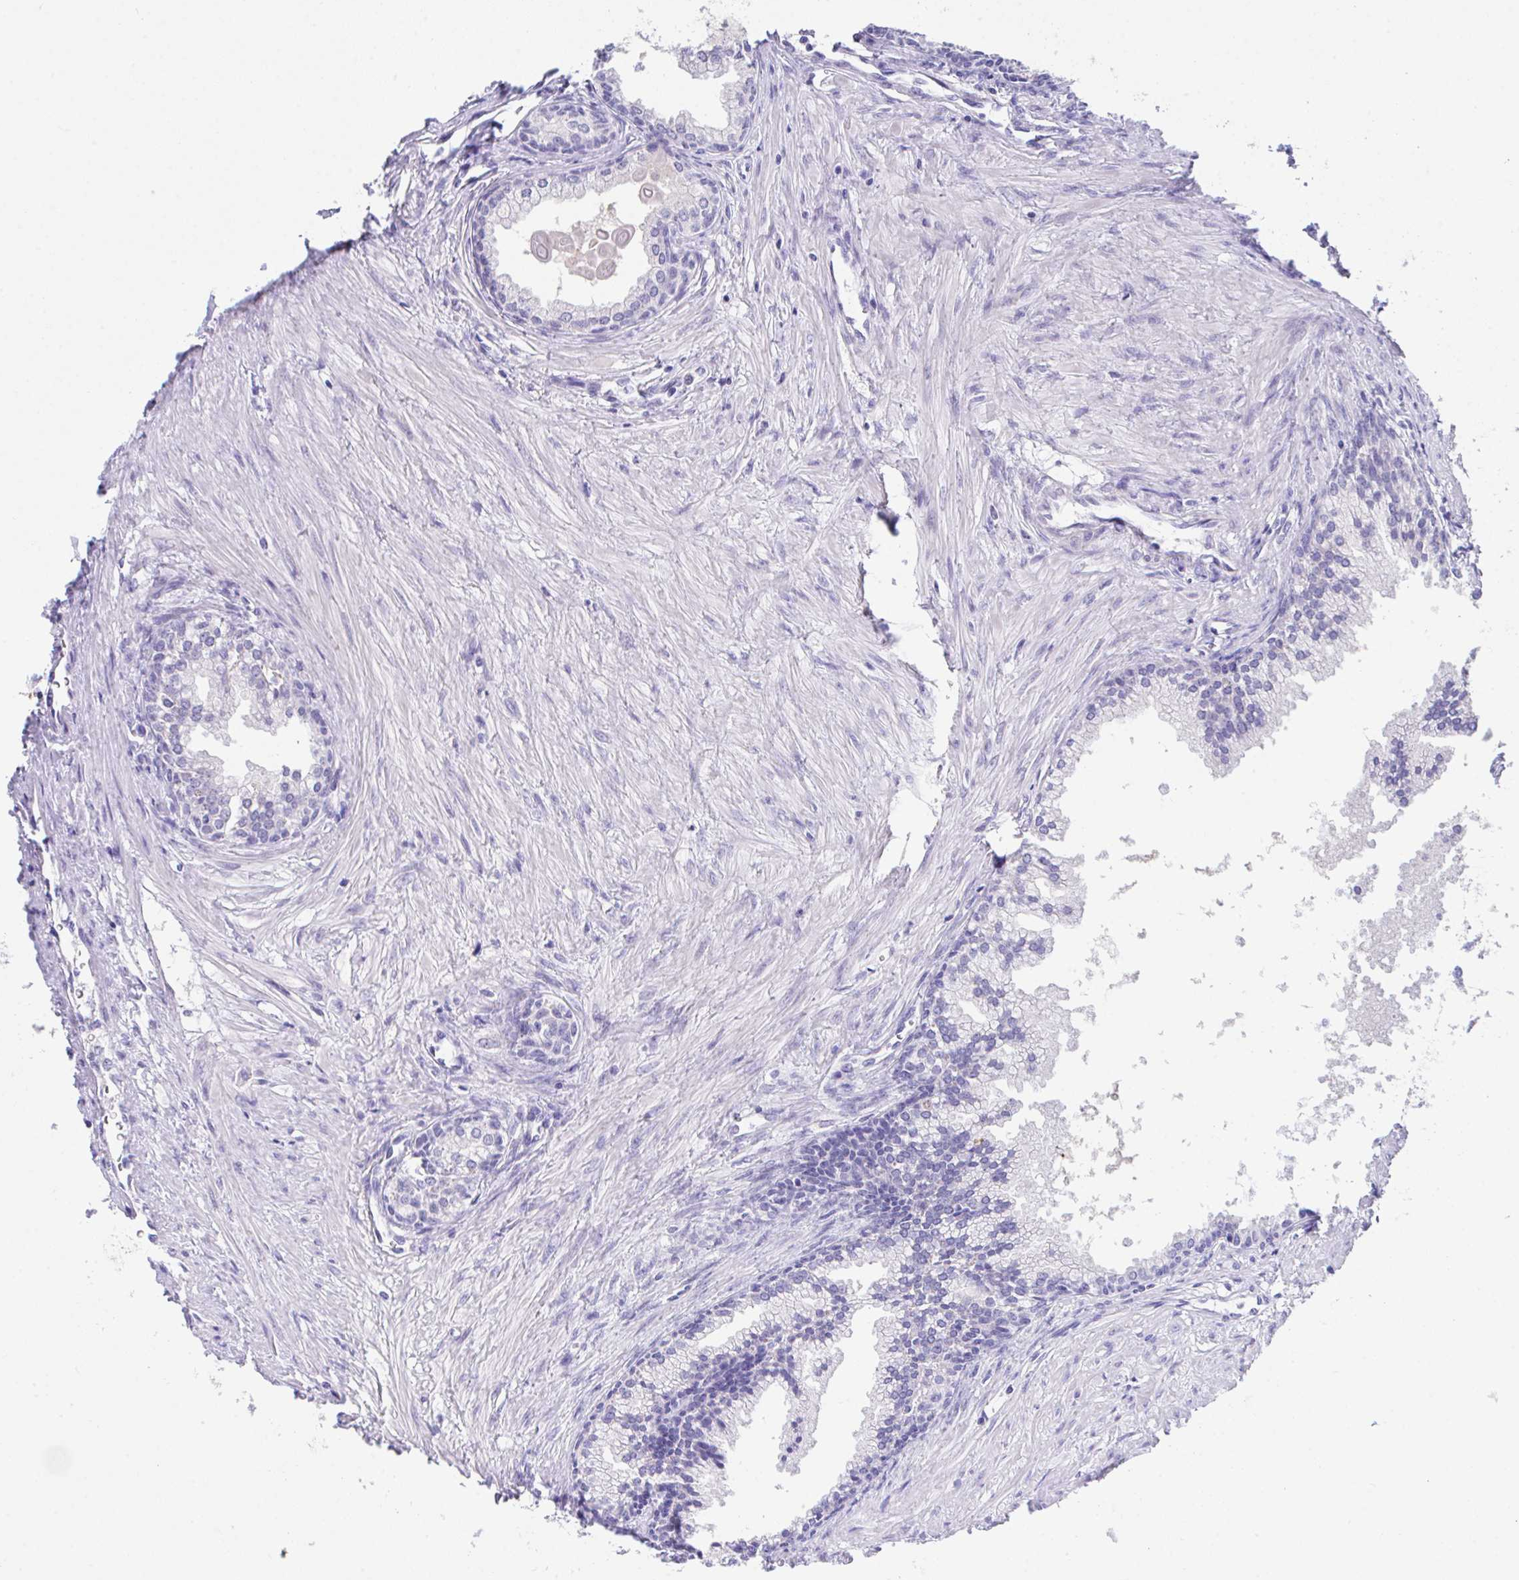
{"staining": {"intensity": "negative", "quantity": "none", "location": "none"}, "tissue": "prostate cancer", "cell_type": "Tumor cells", "image_type": "cancer", "snomed": [{"axis": "morphology", "description": "Adenocarcinoma, High grade"}, {"axis": "topography", "description": "Prostate"}], "caption": "Prostate cancer (high-grade adenocarcinoma) was stained to show a protein in brown. There is no significant staining in tumor cells.", "gene": "HOXB4", "patient": {"sex": "male", "age": 68}}